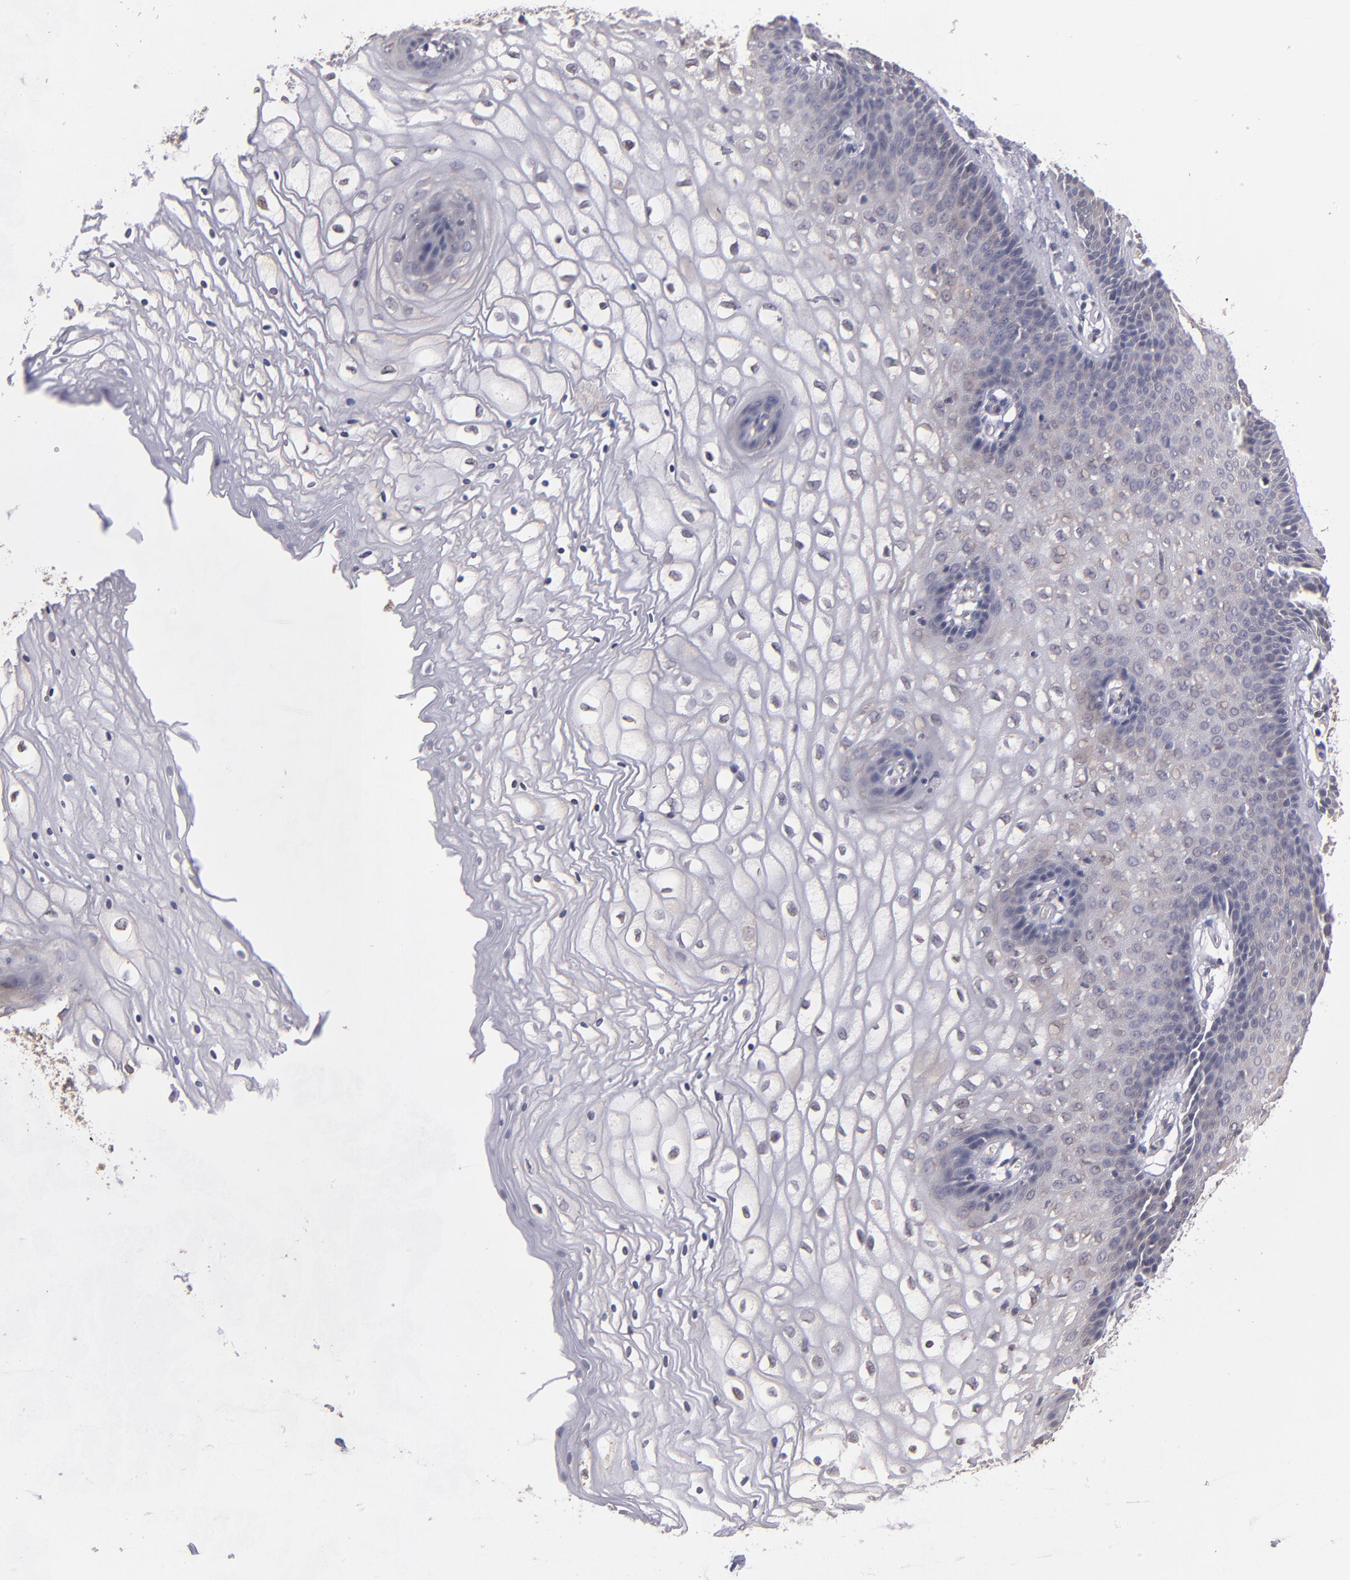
{"staining": {"intensity": "weak", "quantity": "<25%", "location": "cytoplasmic/membranous"}, "tissue": "vagina", "cell_type": "Squamous epithelial cells", "image_type": "normal", "snomed": [{"axis": "morphology", "description": "Normal tissue, NOS"}, {"axis": "topography", "description": "Vagina"}], "caption": "This is an IHC image of unremarkable human vagina. There is no positivity in squamous epithelial cells.", "gene": "CTSO", "patient": {"sex": "female", "age": 34}}